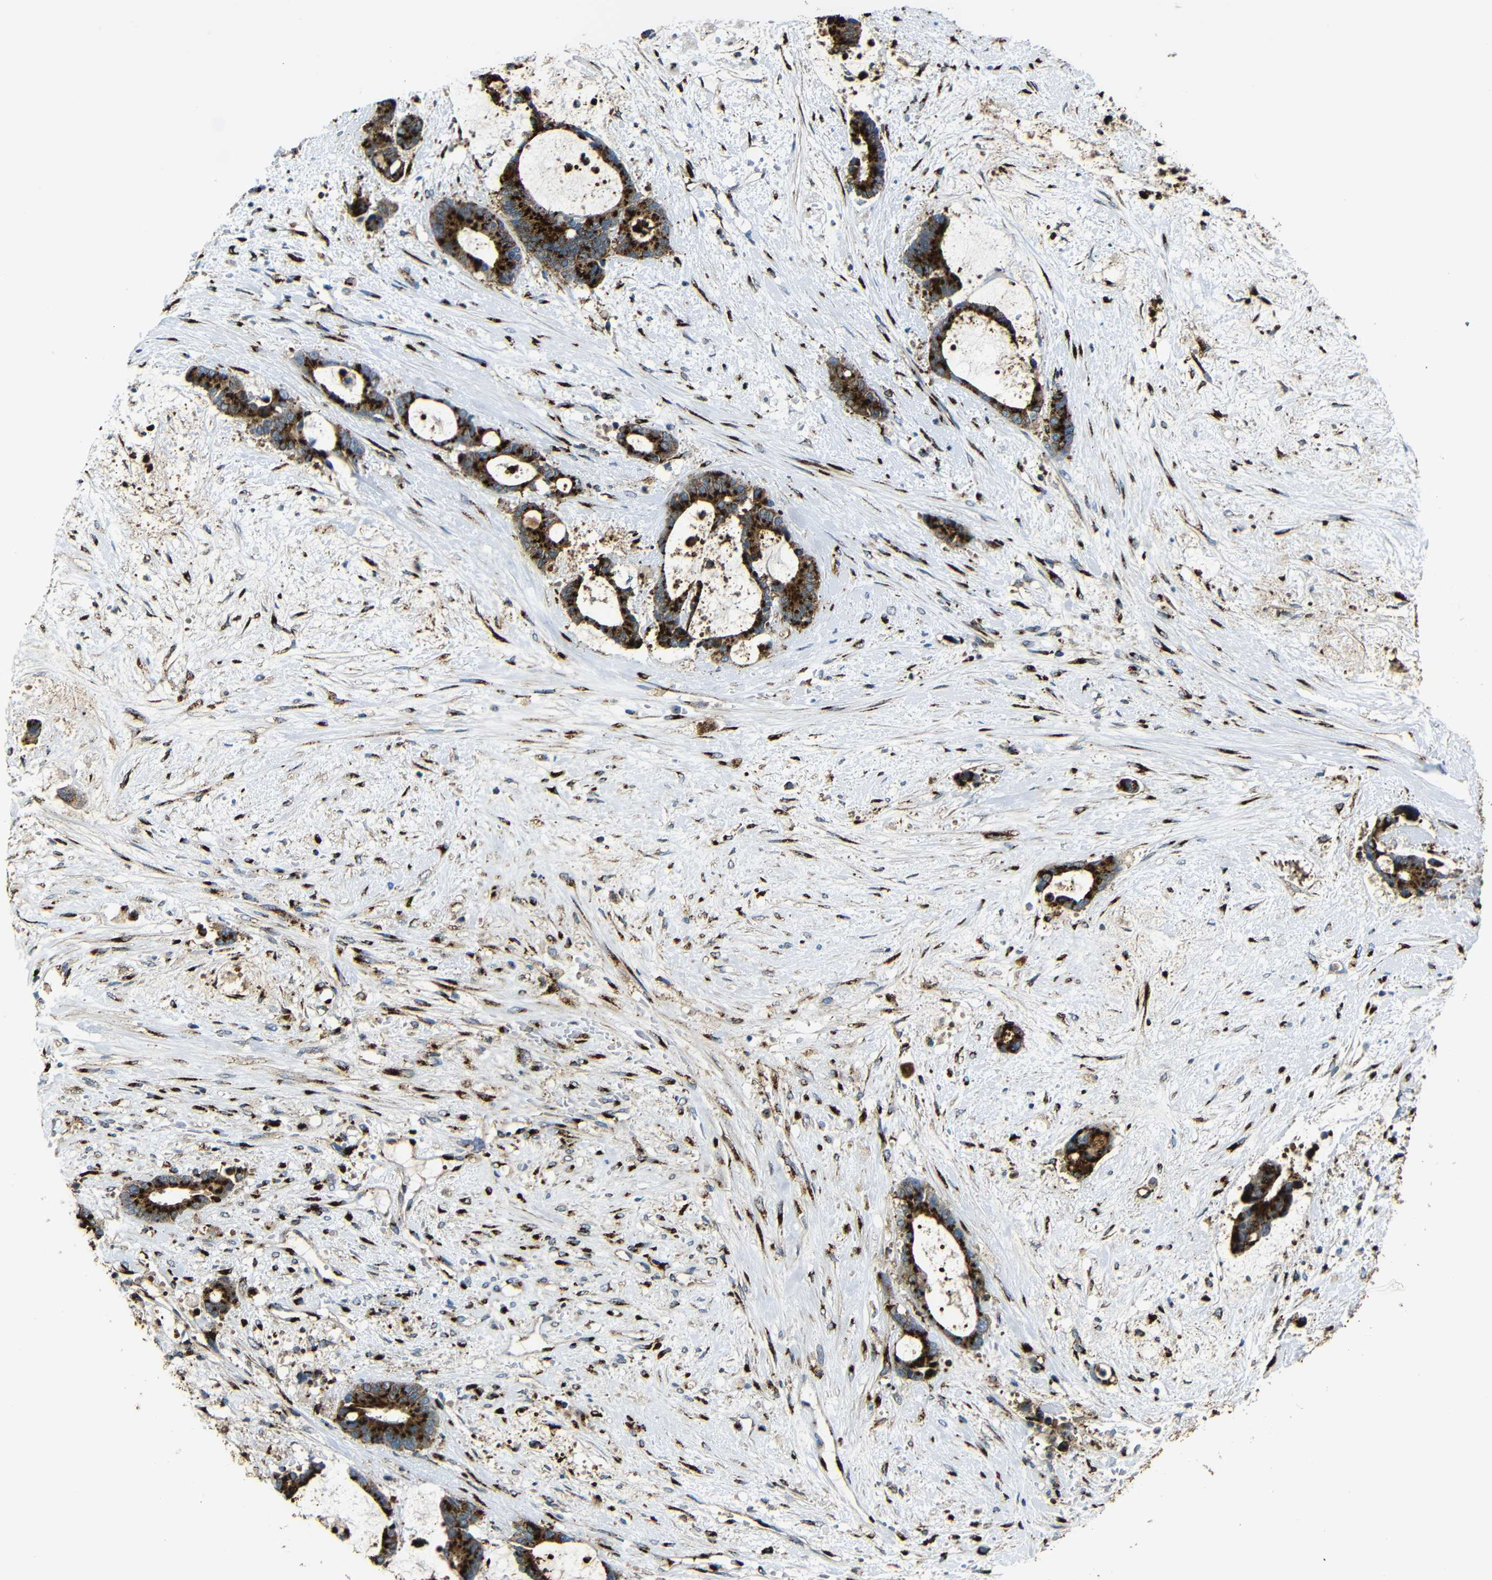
{"staining": {"intensity": "strong", "quantity": ">75%", "location": "cytoplasmic/membranous"}, "tissue": "liver cancer", "cell_type": "Tumor cells", "image_type": "cancer", "snomed": [{"axis": "morphology", "description": "Normal tissue, NOS"}, {"axis": "morphology", "description": "Cholangiocarcinoma"}, {"axis": "topography", "description": "Liver"}, {"axis": "topography", "description": "Peripheral nerve tissue"}], "caption": "This micrograph shows immunohistochemistry staining of cholangiocarcinoma (liver), with high strong cytoplasmic/membranous positivity in approximately >75% of tumor cells.", "gene": "TGOLN2", "patient": {"sex": "female", "age": 73}}